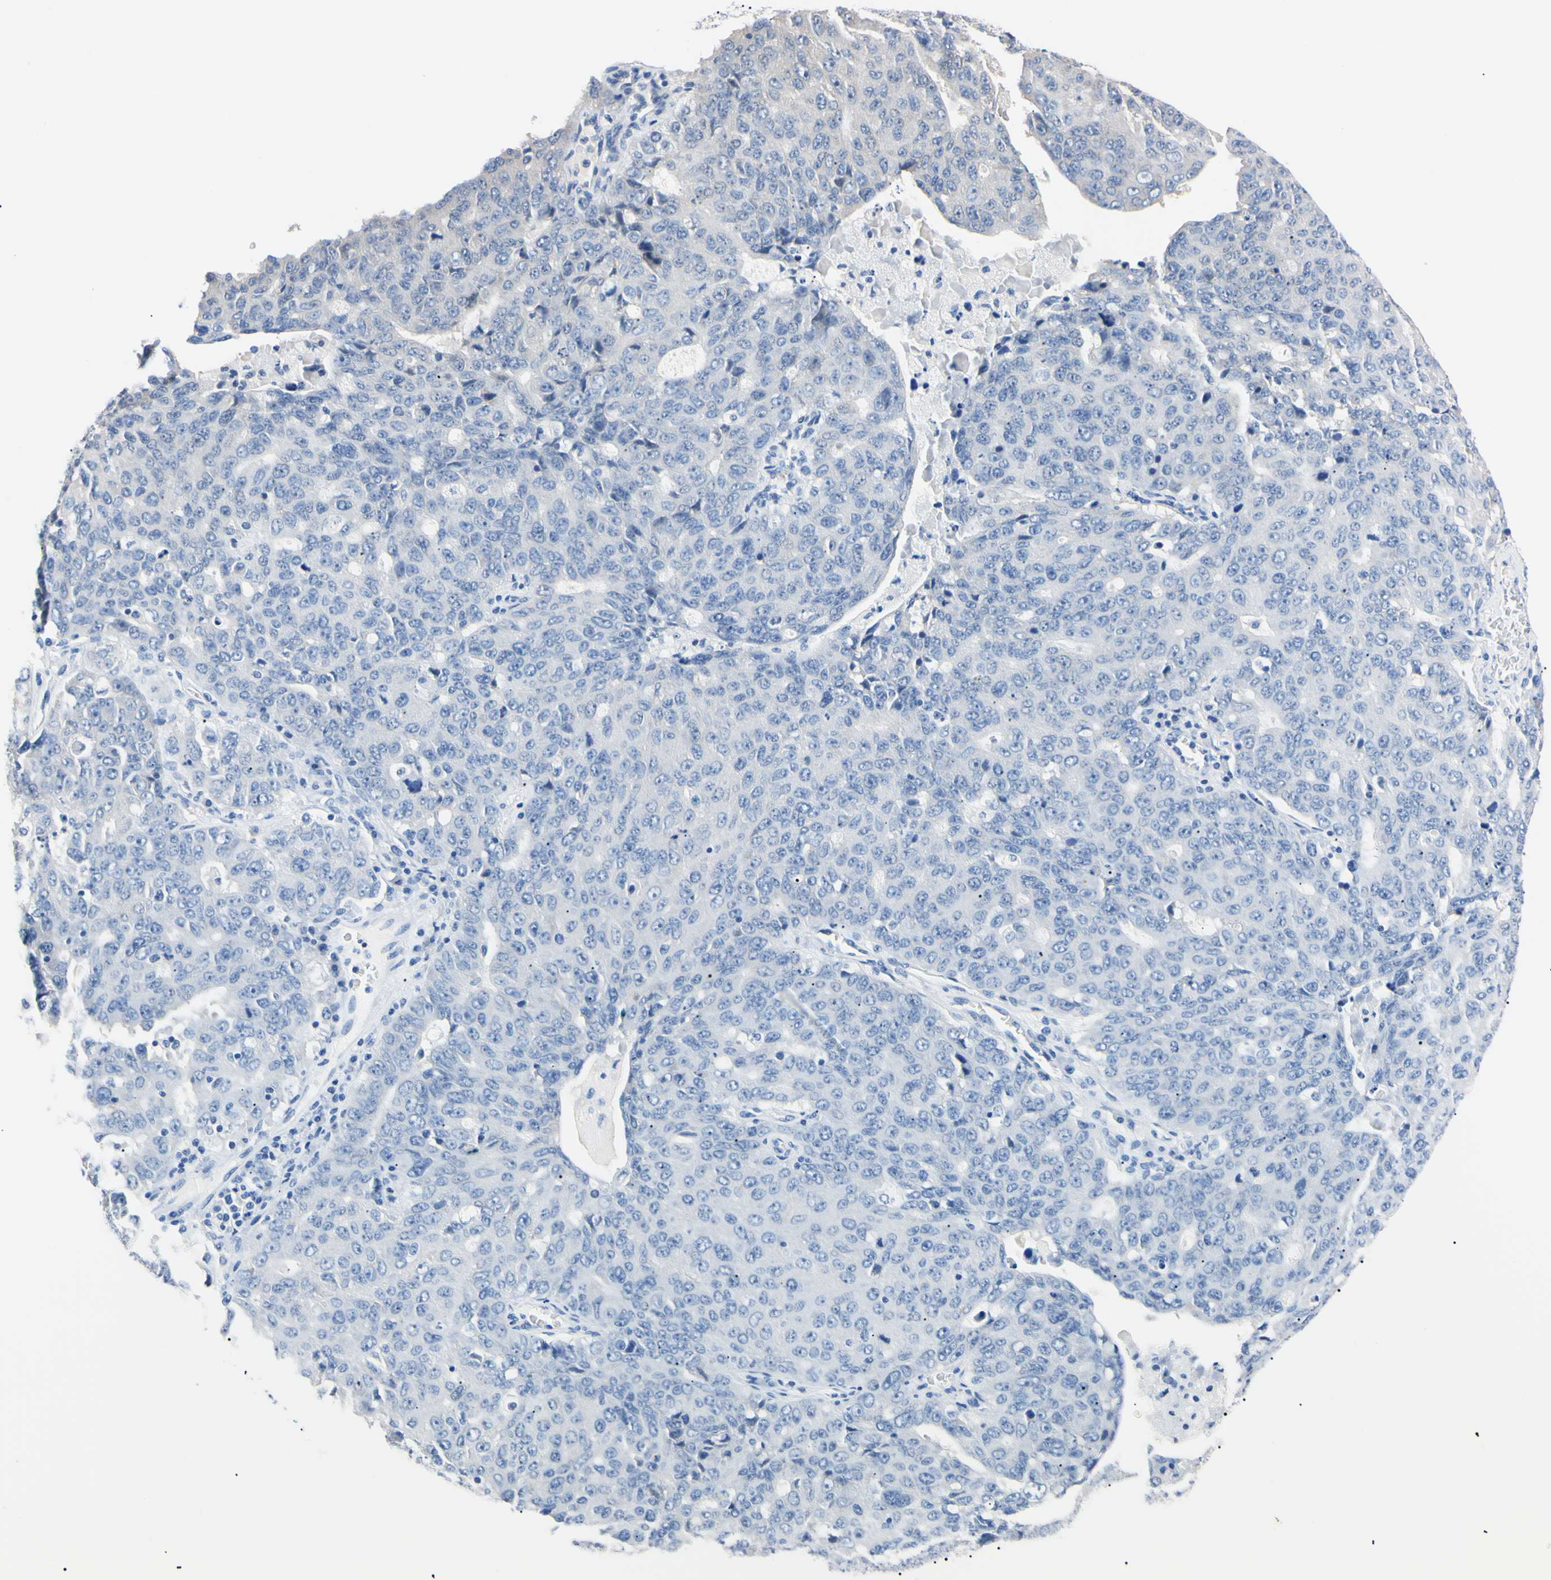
{"staining": {"intensity": "negative", "quantity": "none", "location": "none"}, "tissue": "ovarian cancer", "cell_type": "Tumor cells", "image_type": "cancer", "snomed": [{"axis": "morphology", "description": "Carcinoma, endometroid"}, {"axis": "topography", "description": "Ovary"}], "caption": "A histopathology image of endometroid carcinoma (ovarian) stained for a protein displays no brown staining in tumor cells.", "gene": "RARS1", "patient": {"sex": "female", "age": 62}}